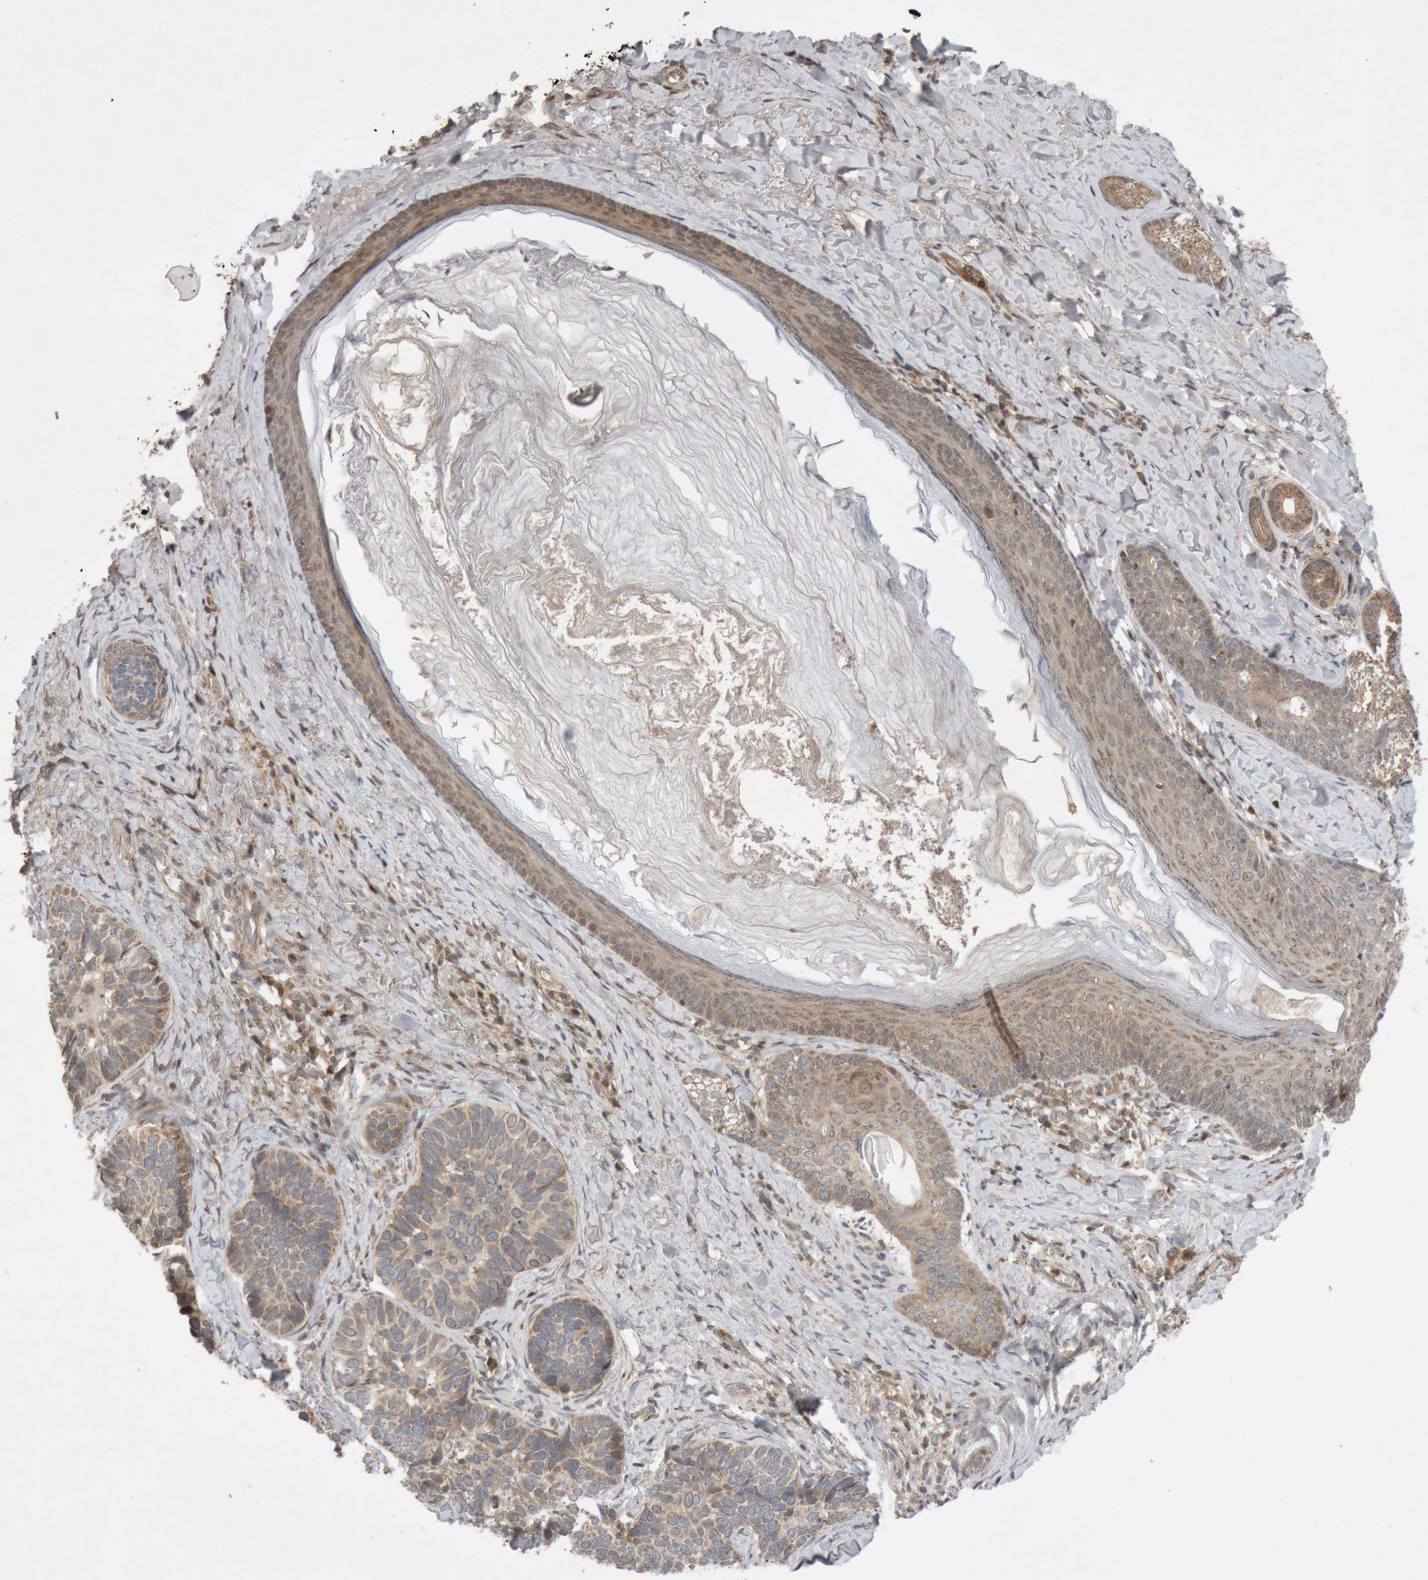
{"staining": {"intensity": "weak", "quantity": ">75%", "location": "cytoplasmic/membranous"}, "tissue": "skin cancer", "cell_type": "Tumor cells", "image_type": "cancer", "snomed": [{"axis": "morphology", "description": "Basal cell carcinoma"}, {"axis": "topography", "description": "Skin"}], "caption": "Basal cell carcinoma (skin) stained with IHC exhibits weak cytoplasmic/membranous expression in about >75% of tumor cells. (brown staining indicates protein expression, while blue staining denotes nuclei).", "gene": "KIF21B", "patient": {"sex": "male", "age": 62}}